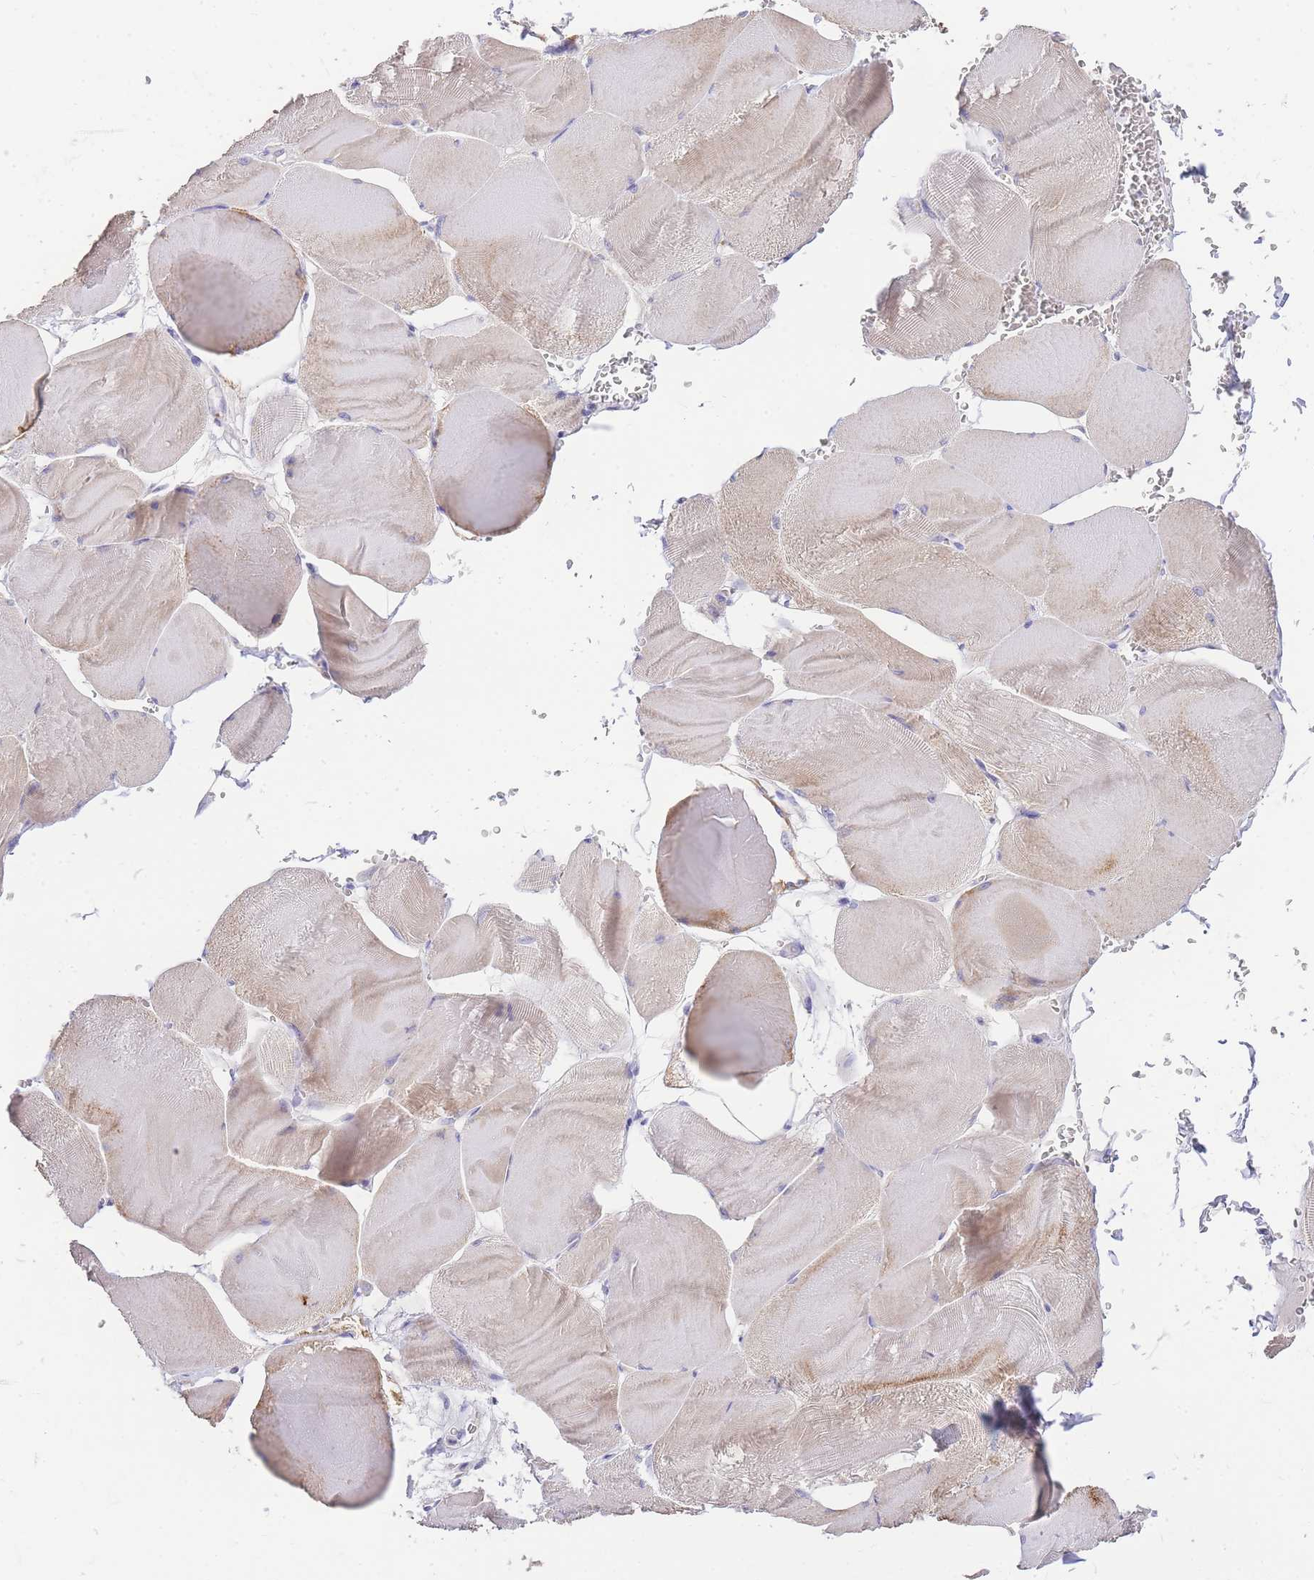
{"staining": {"intensity": "moderate", "quantity": "<25%", "location": "cytoplasmic/membranous"}, "tissue": "skeletal muscle", "cell_type": "Myocytes", "image_type": "normal", "snomed": [{"axis": "morphology", "description": "Normal tissue, NOS"}, {"axis": "morphology", "description": "Basal cell carcinoma"}, {"axis": "topography", "description": "Skeletal muscle"}], "caption": "The histopathology image shows immunohistochemical staining of normal skeletal muscle. There is moderate cytoplasmic/membranous expression is appreciated in approximately <25% of myocytes.", "gene": "C2orf88", "patient": {"sex": "female", "age": 64}}